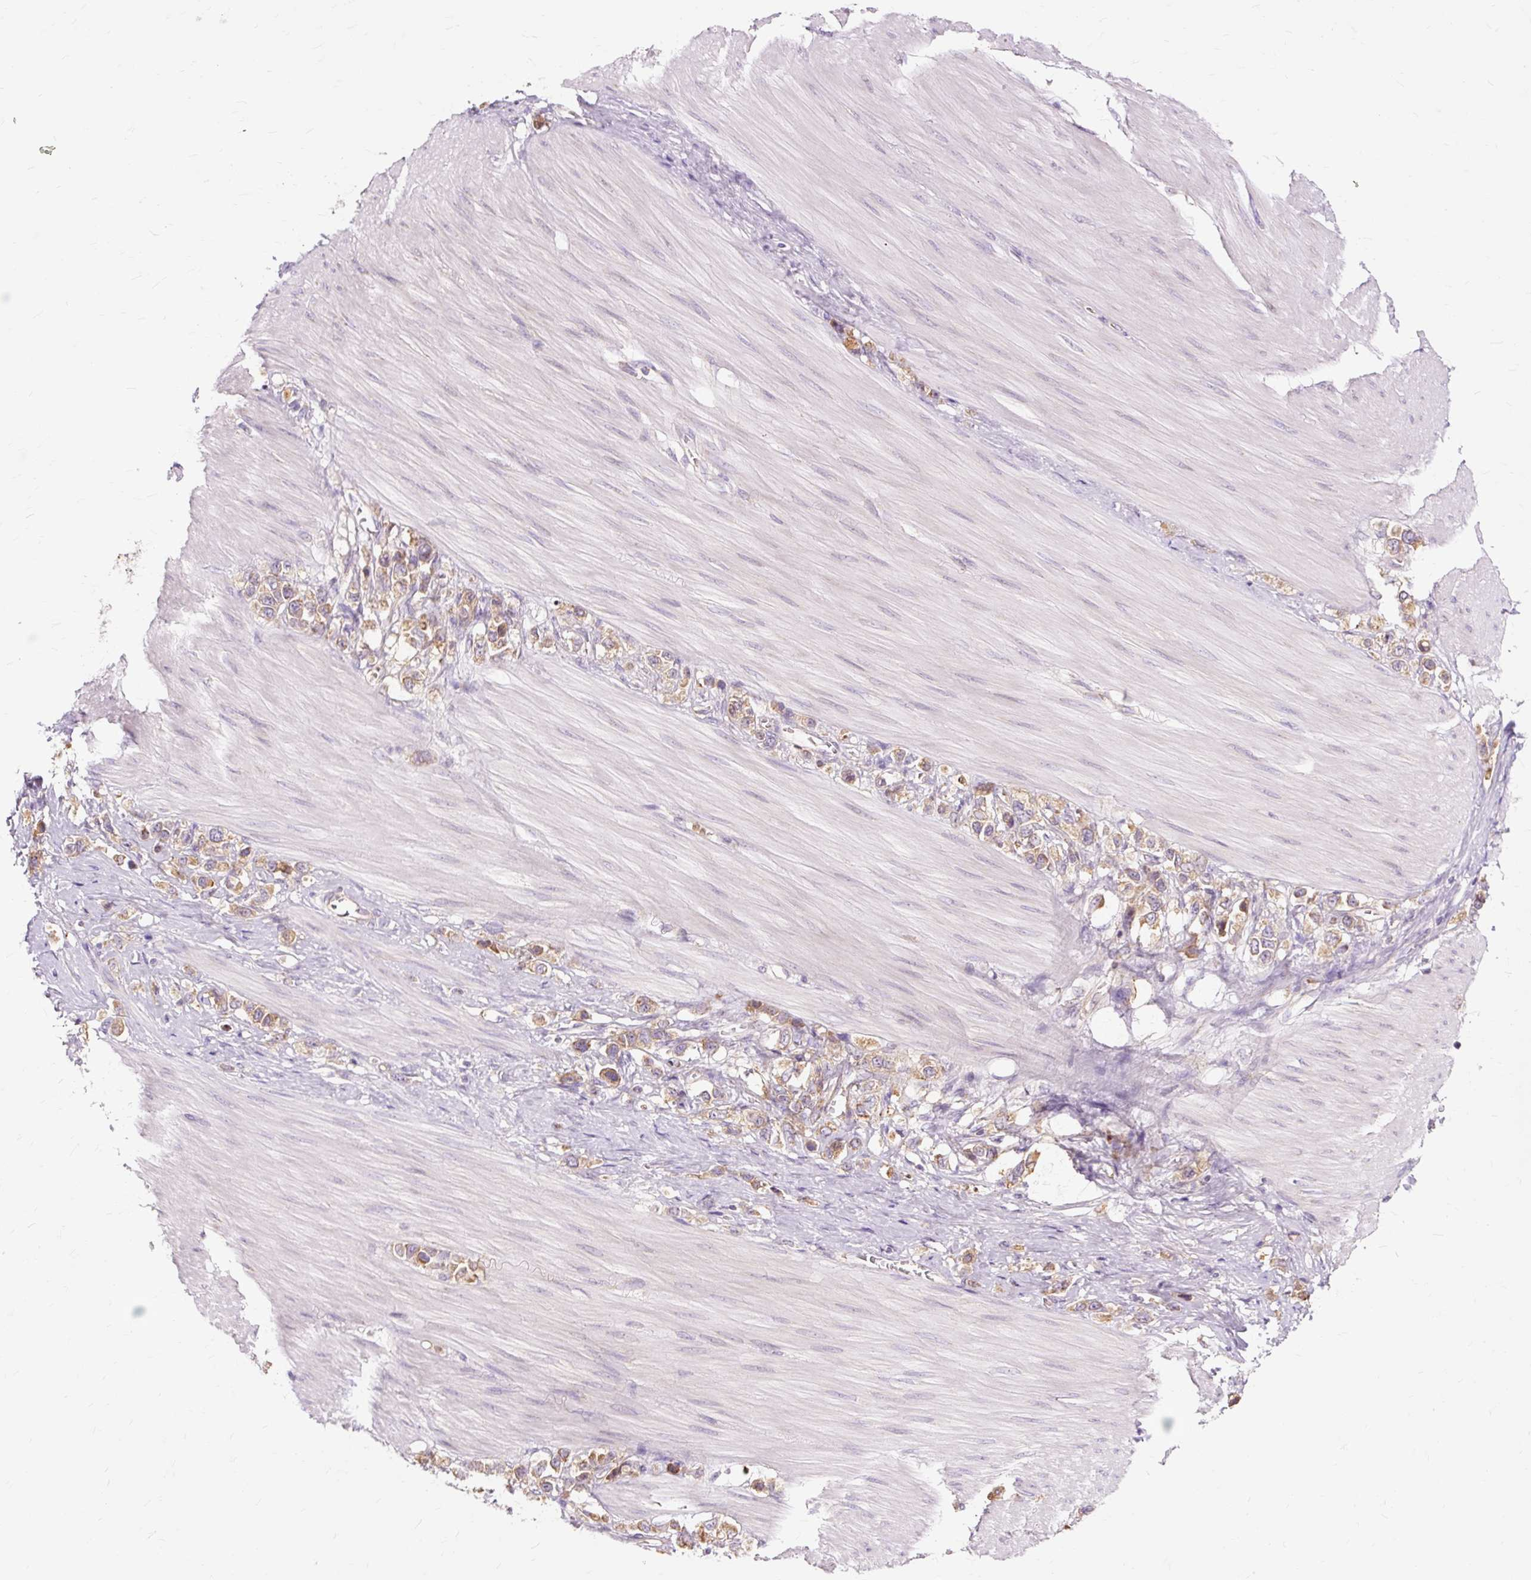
{"staining": {"intensity": "moderate", "quantity": ">75%", "location": "cytoplasmic/membranous"}, "tissue": "stomach cancer", "cell_type": "Tumor cells", "image_type": "cancer", "snomed": [{"axis": "morphology", "description": "Adenocarcinoma, NOS"}, {"axis": "topography", "description": "Stomach"}], "caption": "Immunohistochemical staining of stomach cancer demonstrates medium levels of moderate cytoplasmic/membranous protein positivity in about >75% of tumor cells.", "gene": "PDZD2", "patient": {"sex": "female", "age": 65}}